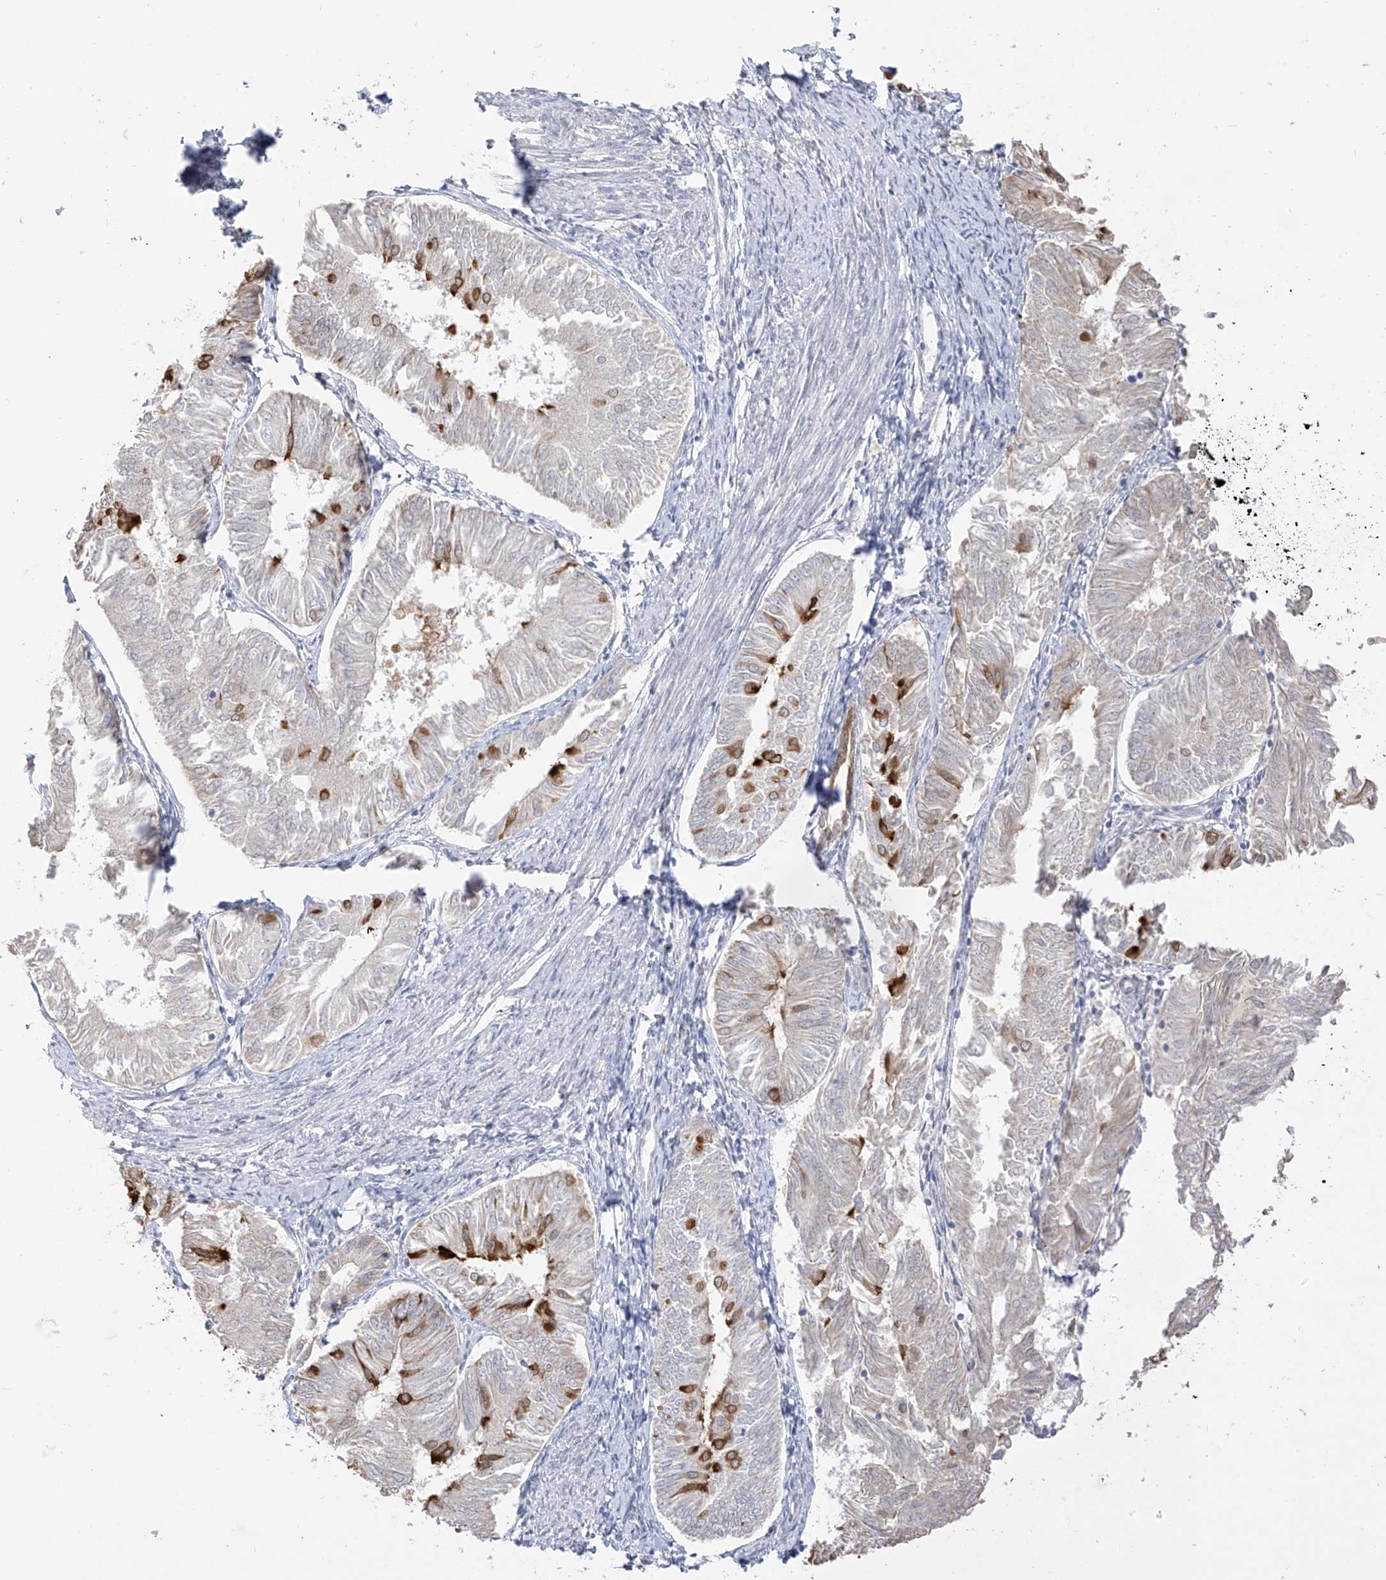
{"staining": {"intensity": "strong", "quantity": "<25%", "location": "cytoplasmic/membranous"}, "tissue": "endometrial cancer", "cell_type": "Tumor cells", "image_type": "cancer", "snomed": [{"axis": "morphology", "description": "Adenocarcinoma, NOS"}, {"axis": "topography", "description": "Endometrium"}], "caption": "Human endometrial adenocarcinoma stained with a protein marker displays strong staining in tumor cells.", "gene": "DCDC2", "patient": {"sex": "female", "age": 58}}